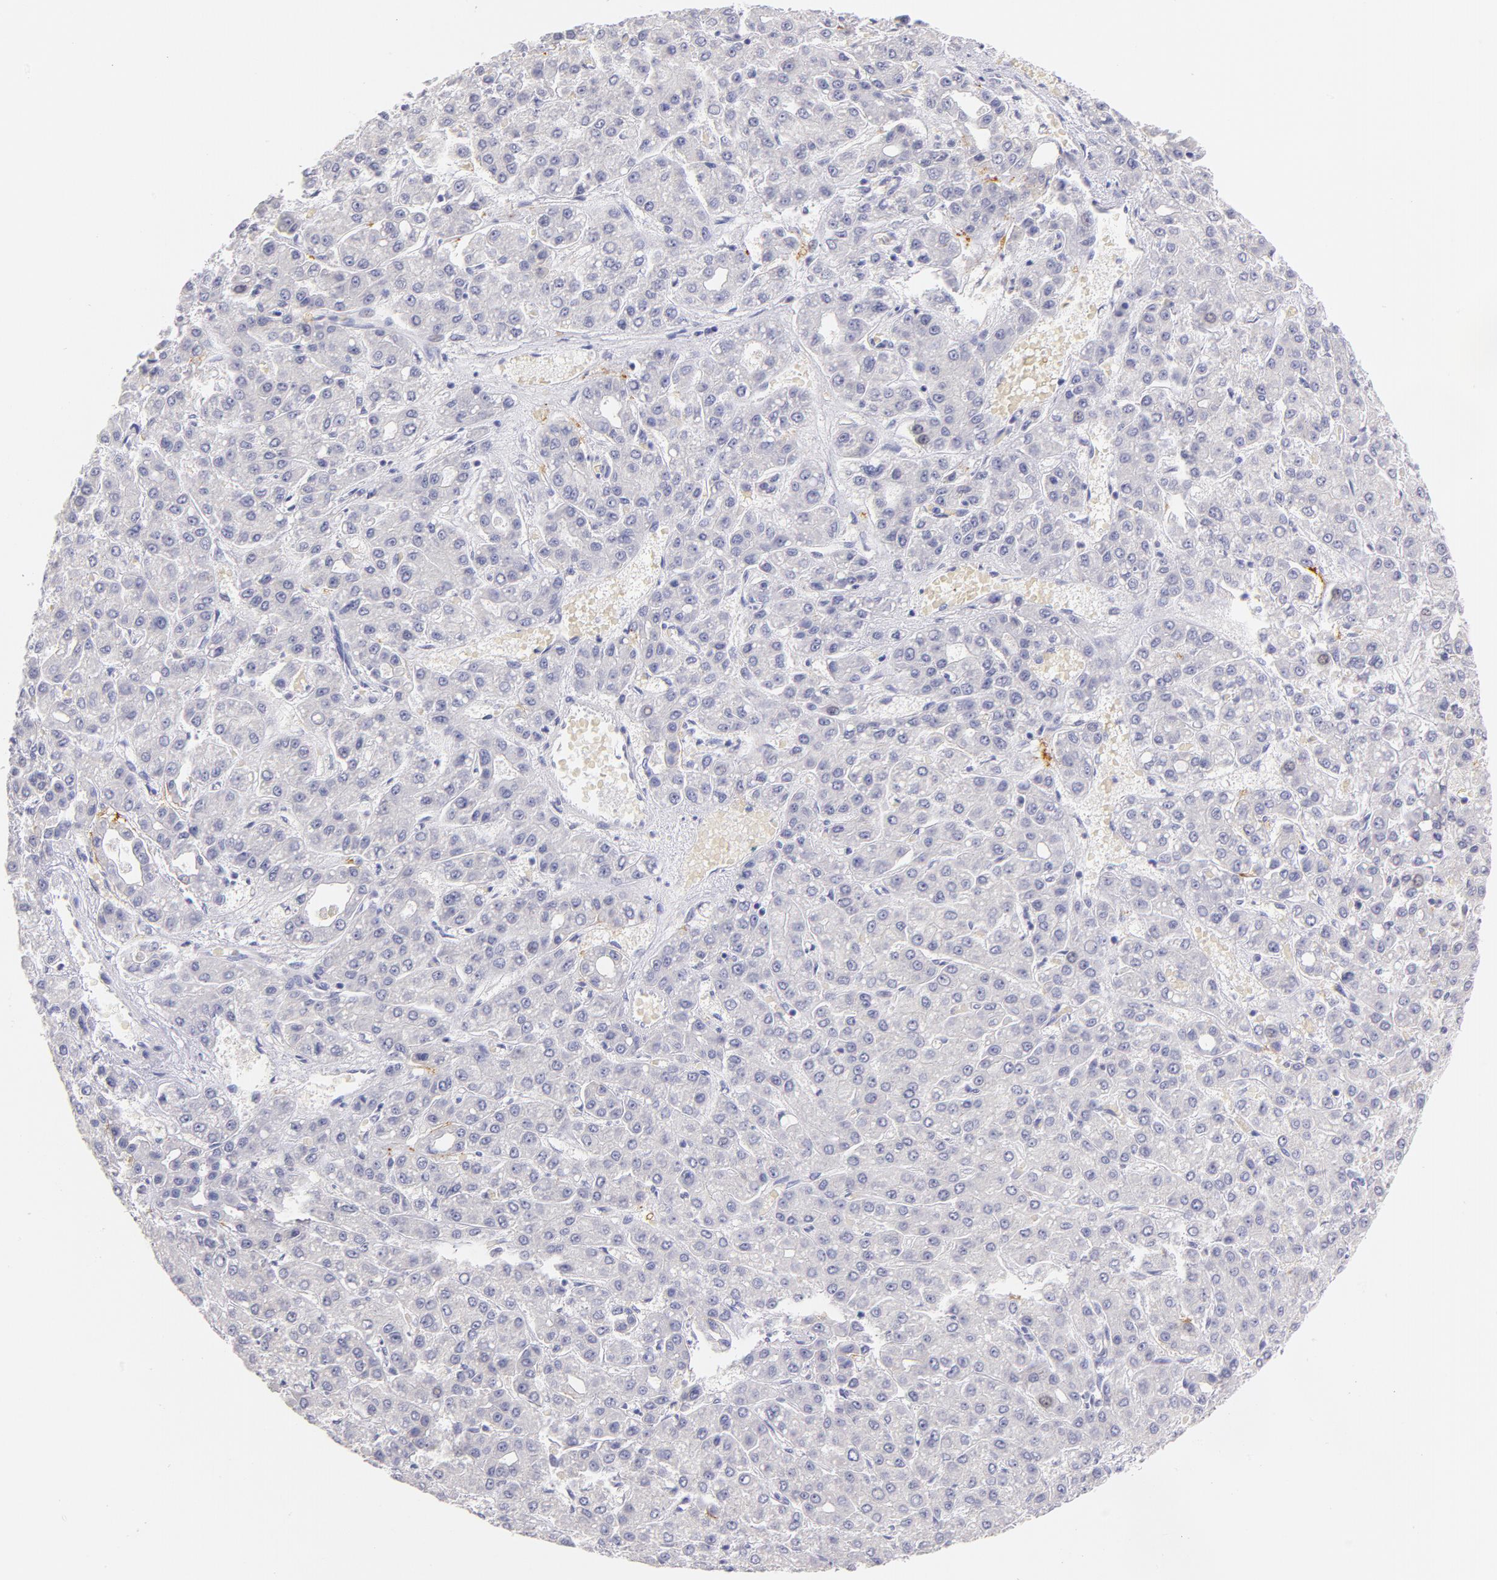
{"staining": {"intensity": "negative", "quantity": "none", "location": "none"}, "tissue": "liver cancer", "cell_type": "Tumor cells", "image_type": "cancer", "snomed": [{"axis": "morphology", "description": "Carcinoma, Hepatocellular, NOS"}, {"axis": "topography", "description": "Liver"}], "caption": "Human liver hepatocellular carcinoma stained for a protein using immunohistochemistry (IHC) displays no staining in tumor cells.", "gene": "CD44", "patient": {"sex": "male", "age": 69}}